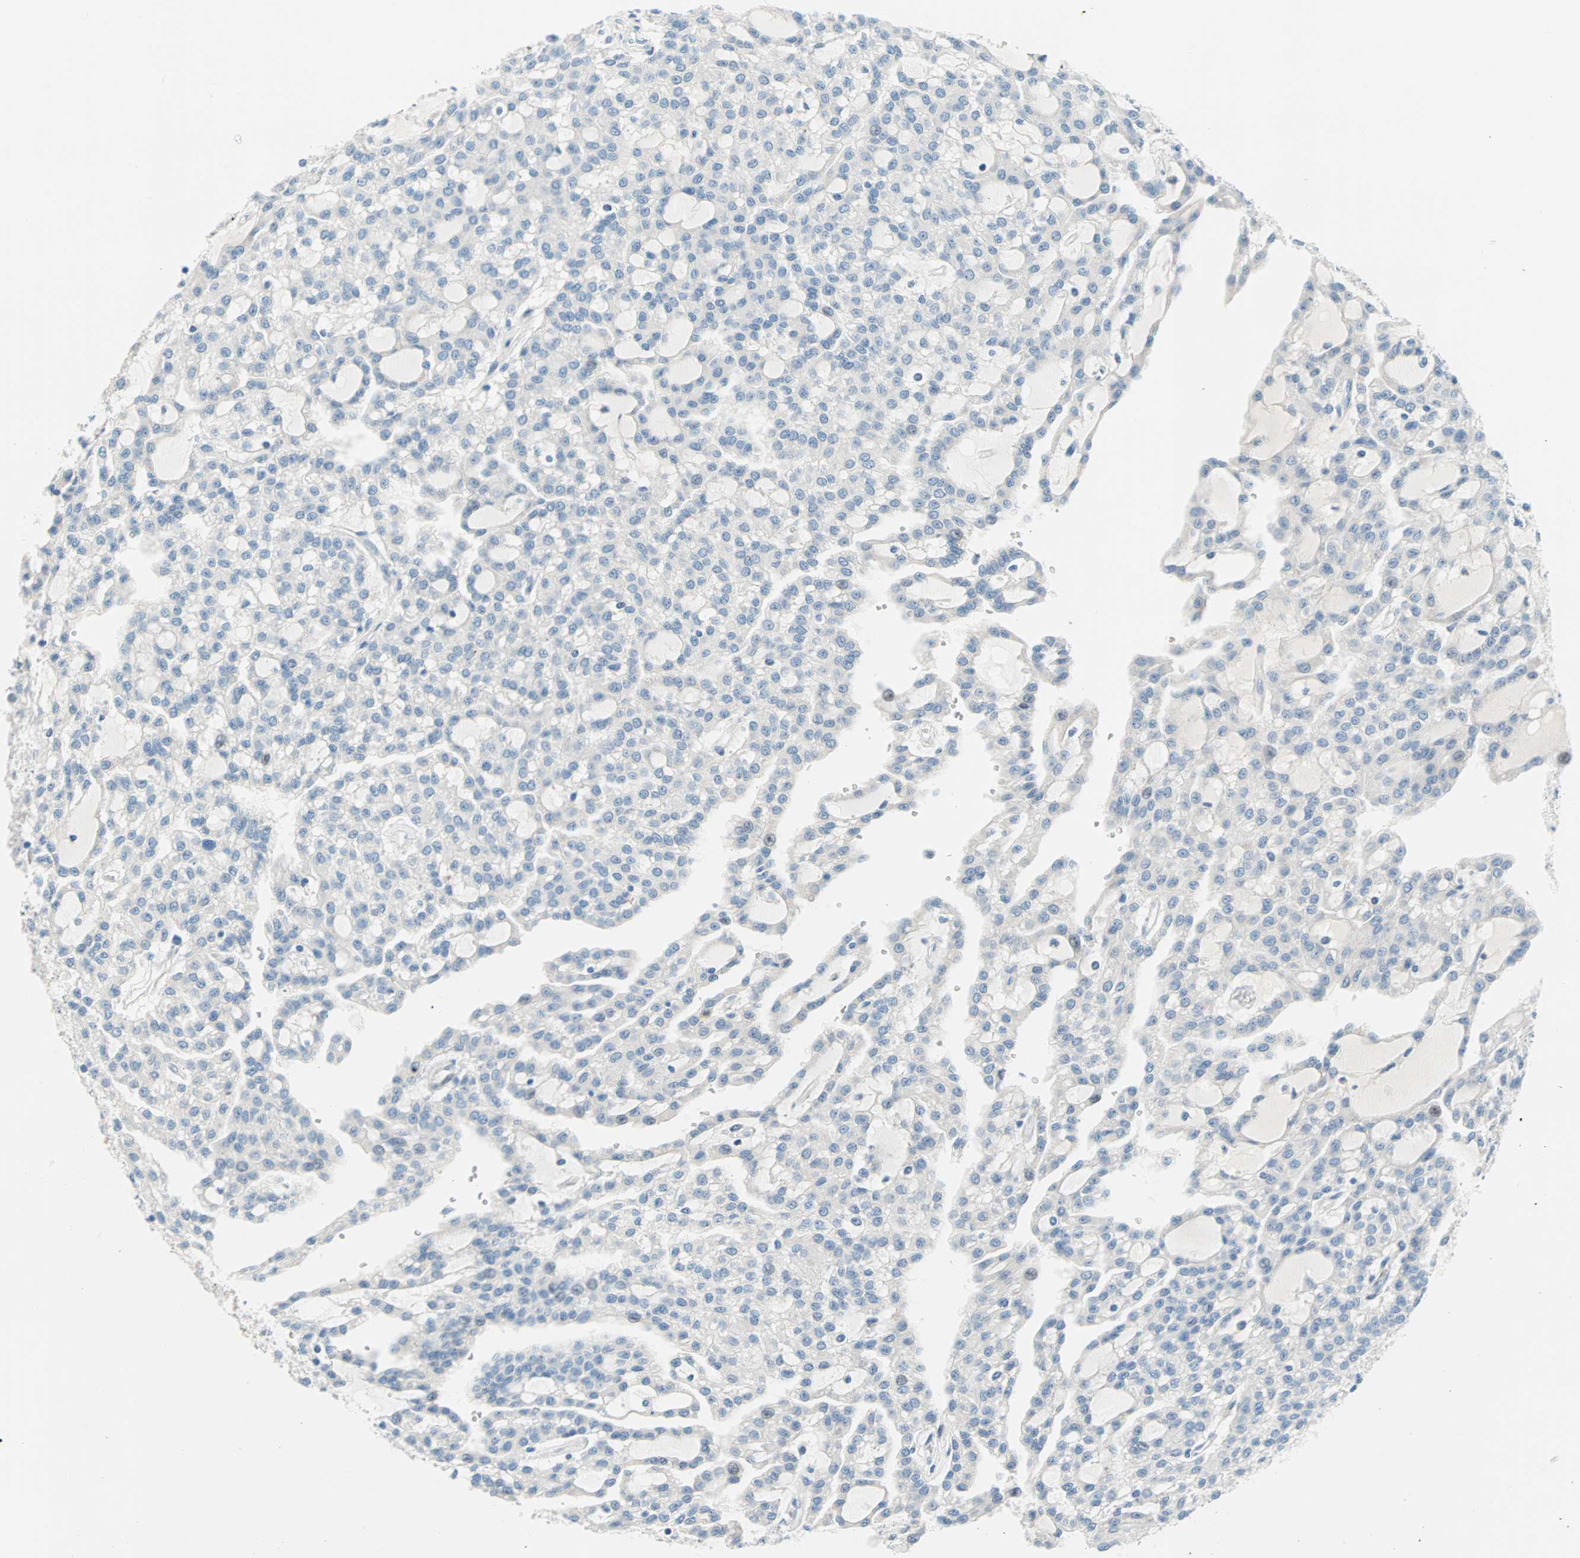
{"staining": {"intensity": "negative", "quantity": "none", "location": "none"}, "tissue": "renal cancer", "cell_type": "Tumor cells", "image_type": "cancer", "snomed": [{"axis": "morphology", "description": "Adenocarcinoma, NOS"}, {"axis": "topography", "description": "Kidney"}], "caption": "This is an immunohistochemistry (IHC) image of human renal adenocarcinoma. There is no expression in tumor cells.", "gene": "TMEM163", "patient": {"sex": "male", "age": 63}}